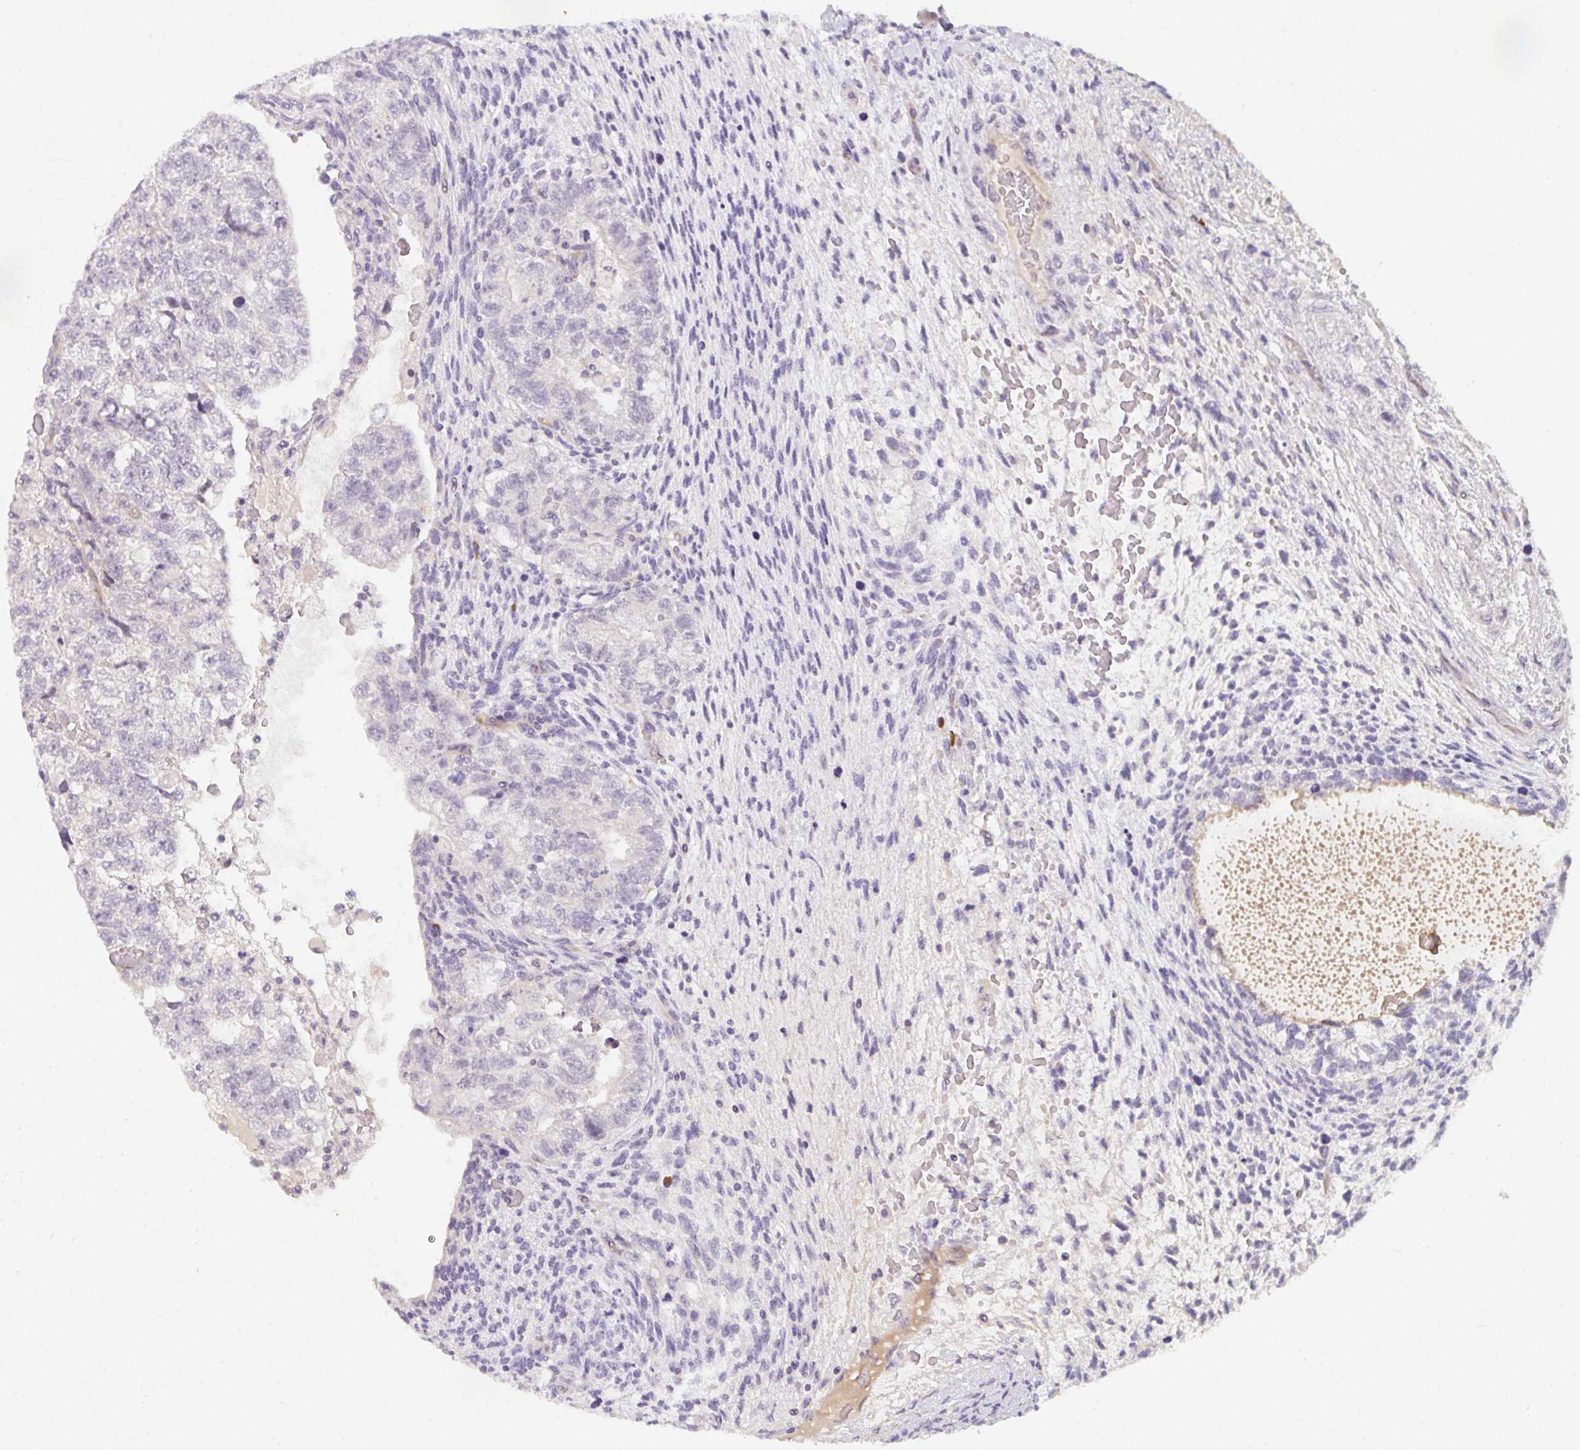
{"staining": {"intensity": "negative", "quantity": "none", "location": "none"}, "tissue": "testis cancer", "cell_type": "Tumor cells", "image_type": "cancer", "snomed": [{"axis": "morphology", "description": "Normal tissue, NOS"}, {"axis": "morphology", "description": "Carcinoma, Embryonal, NOS"}, {"axis": "topography", "description": "Testis"}], "caption": "High power microscopy micrograph of an IHC micrograph of testis cancer (embryonal carcinoma), revealing no significant staining in tumor cells.", "gene": "TNFRSF10A", "patient": {"sex": "male", "age": 36}}